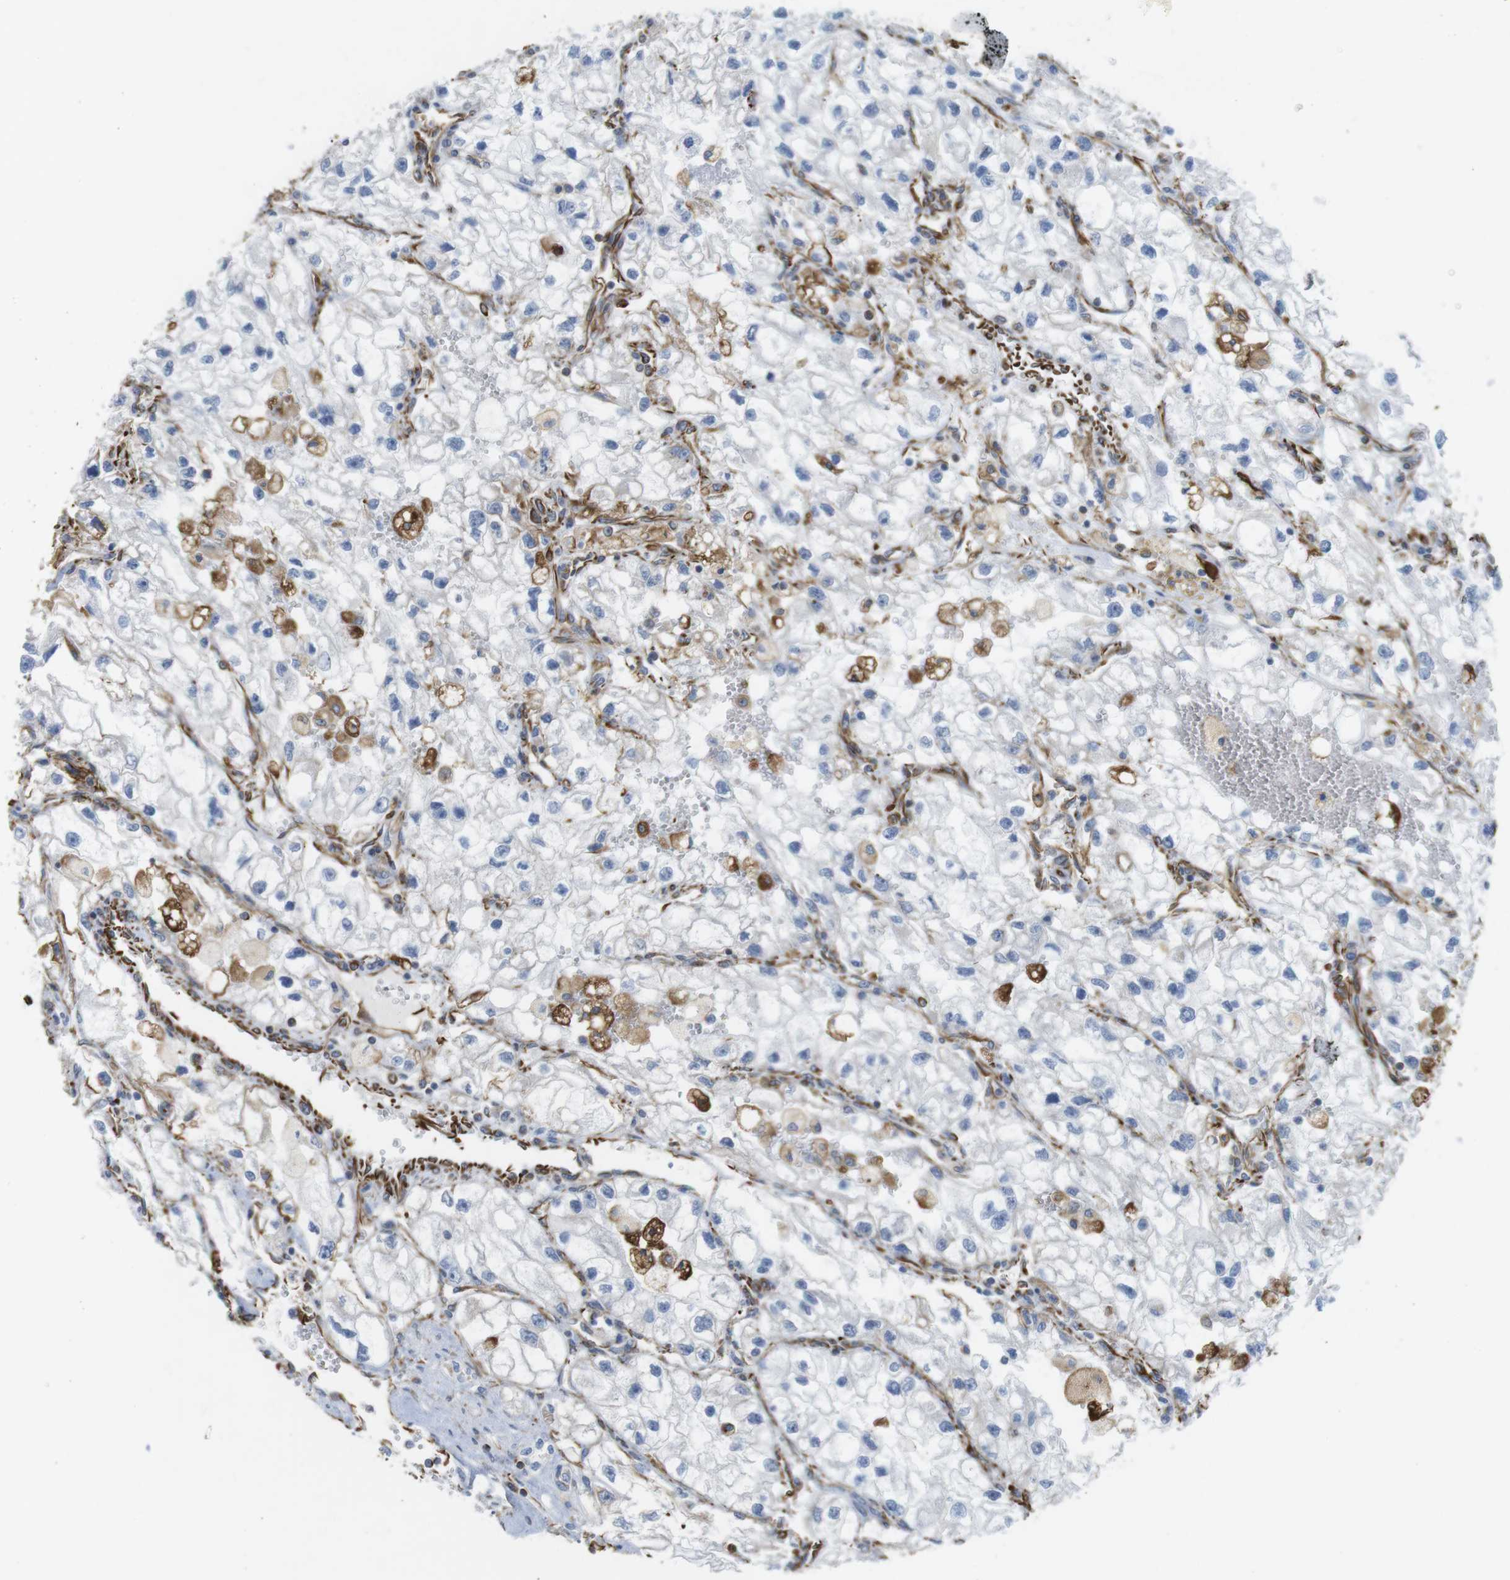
{"staining": {"intensity": "negative", "quantity": "none", "location": "none"}, "tissue": "renal cancer", "cell_type": "Tumor cells", "image_type": "cancer", "snomed": [{"axis": "morphology", "description": "Adenocarcinoma, NOS"}, {"axis": "topography", "description": "Kidney"}], "caption": "Tumor cells are negative for protein expression in human renal cancer (adenocarcinoma).", "gene": "RALGPS1", "patient": {"sex": "female", "age": 70}}